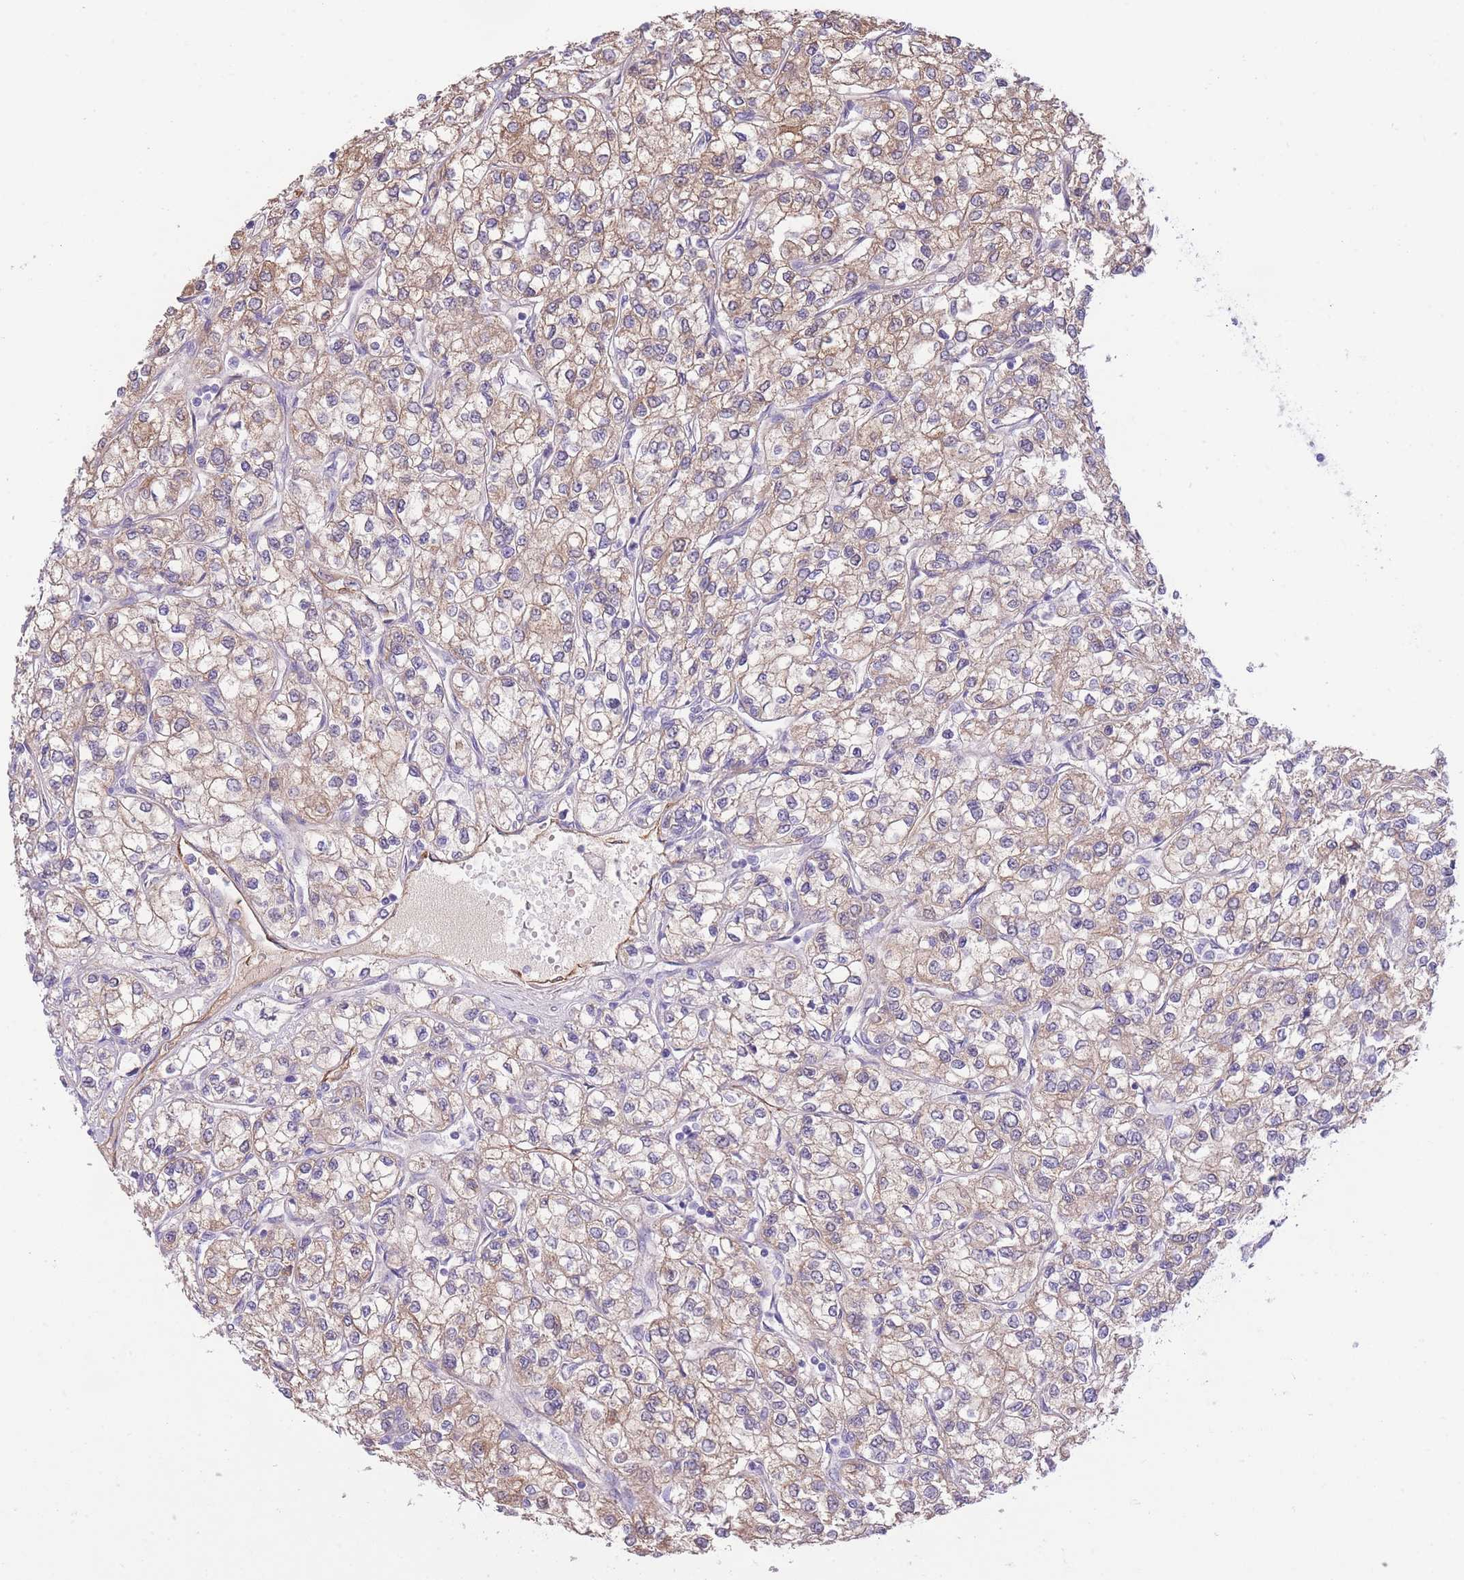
{"staining": {"intensity": "moderate", "quantity": ">75%", "location": "cytoplasmic/membranous"}, "tissue": "renal cancer", "cell_type": "Tumor cells", "image_type": "cancer", "snomed": [{"axis": "morphology", "description": "Adenocarcinoma, NOS"}, {"axis": "topography", "description": "Kidney"}], "caption": "Immunohistochemistry (IHC) micrograph of neoplastic tissue: renal cancer (adenocarcinoma) stained using immunohistochemistry (IHC) displays medium levels of moderate protein expression localized specifically in the cytoplasmic/membranous of tumor cells, appearing as a cytoplasmic/membranous brown color.", "gene": "PGM1", "patient": {"sex": "male", "age": 80}}